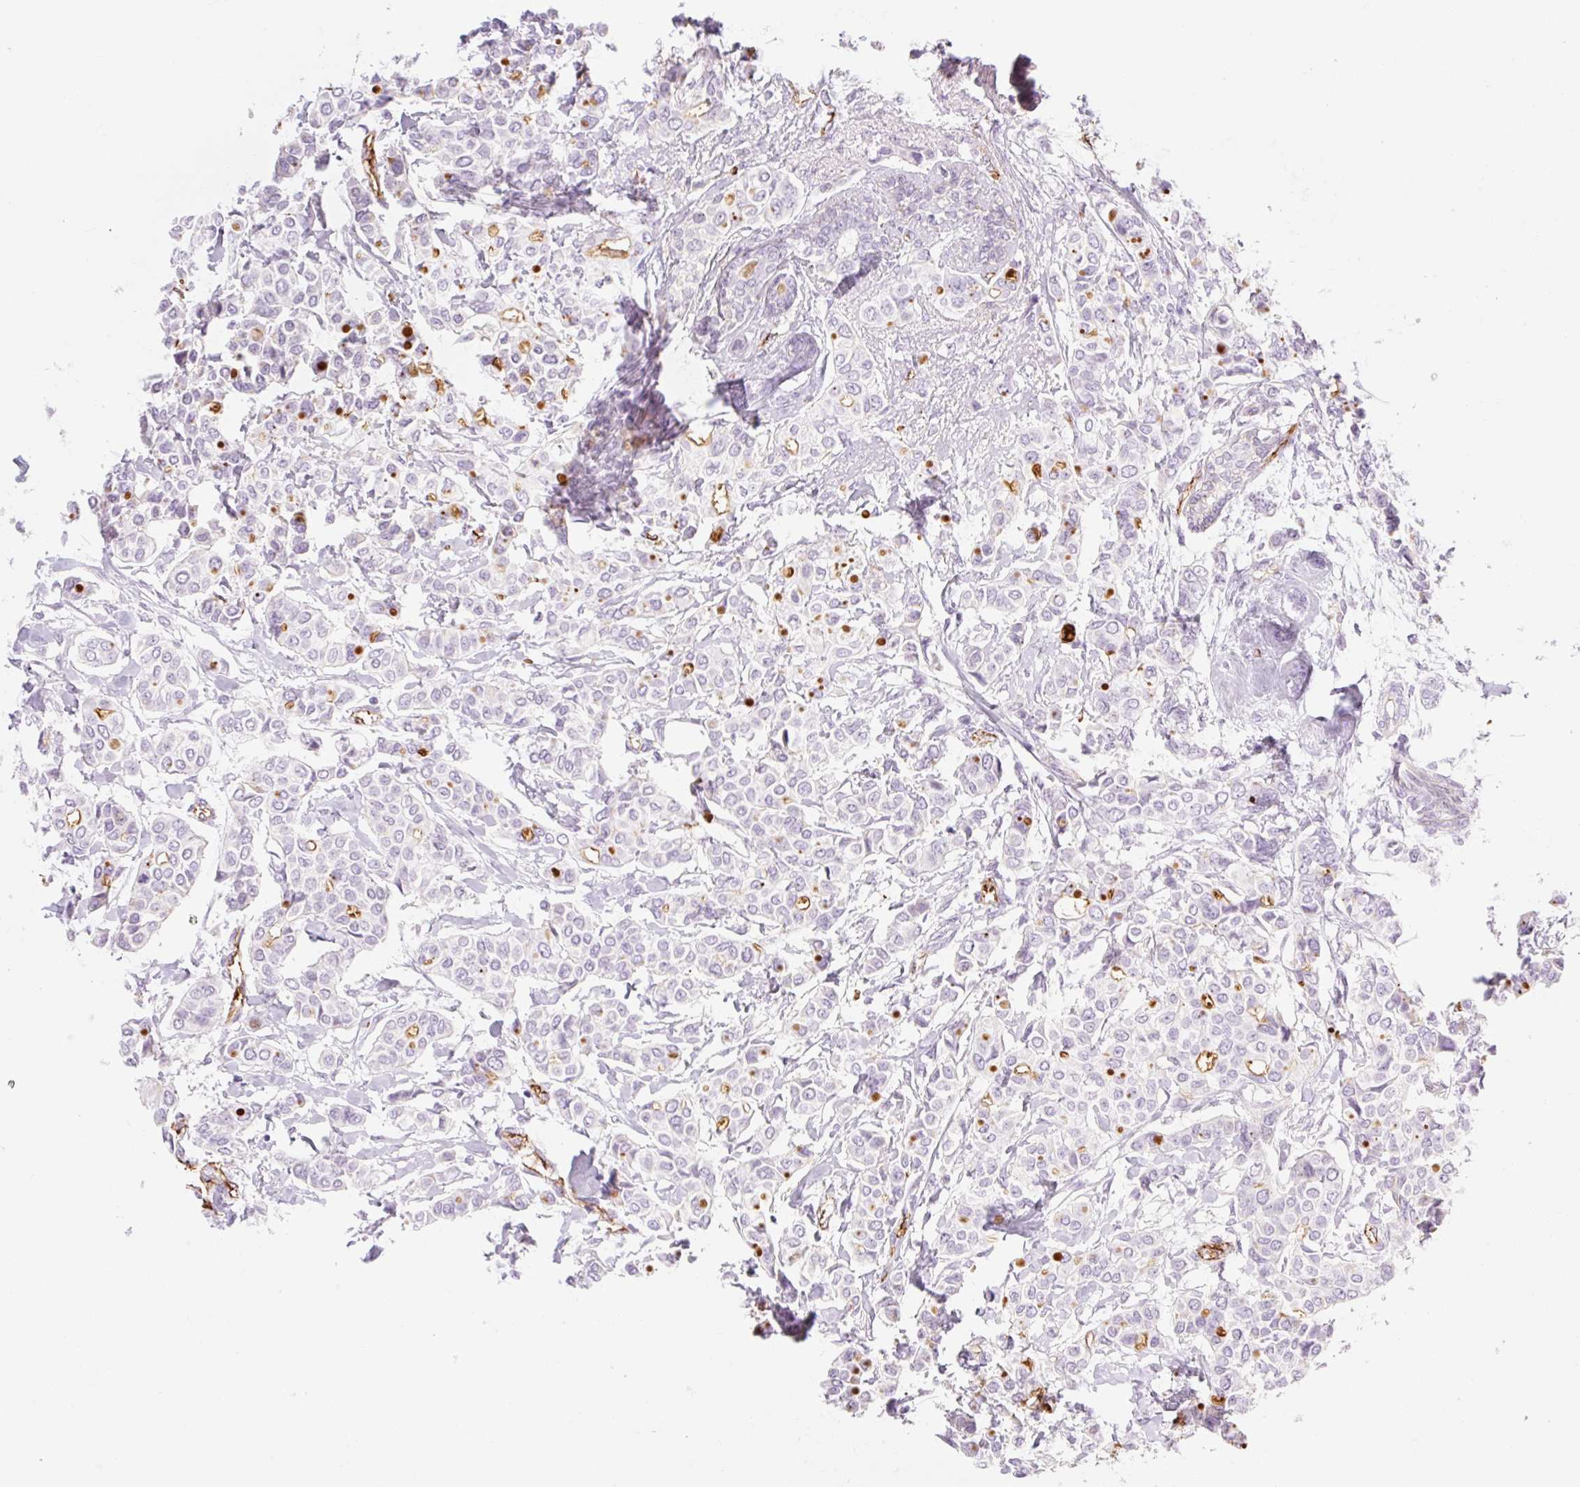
{"staining": {"intensity": "negative", "quantity": "none", "location": "none"}, "tissue": "breast cancer", "cell_type": "Tumor cells", "image_type": "cancer", "snomed": [{"axis": "morphology", "description": "Lobular carcinoma"}, {"axis": "topography", "description": "Breast"}], "caption": "This is an immunohistochemistry photomicrograph of breast cancer (lobular carcinoma). There is no staining in tumor cells.", "gene": "TAF1L", "patient": {"sex": "female", "age": 51}}